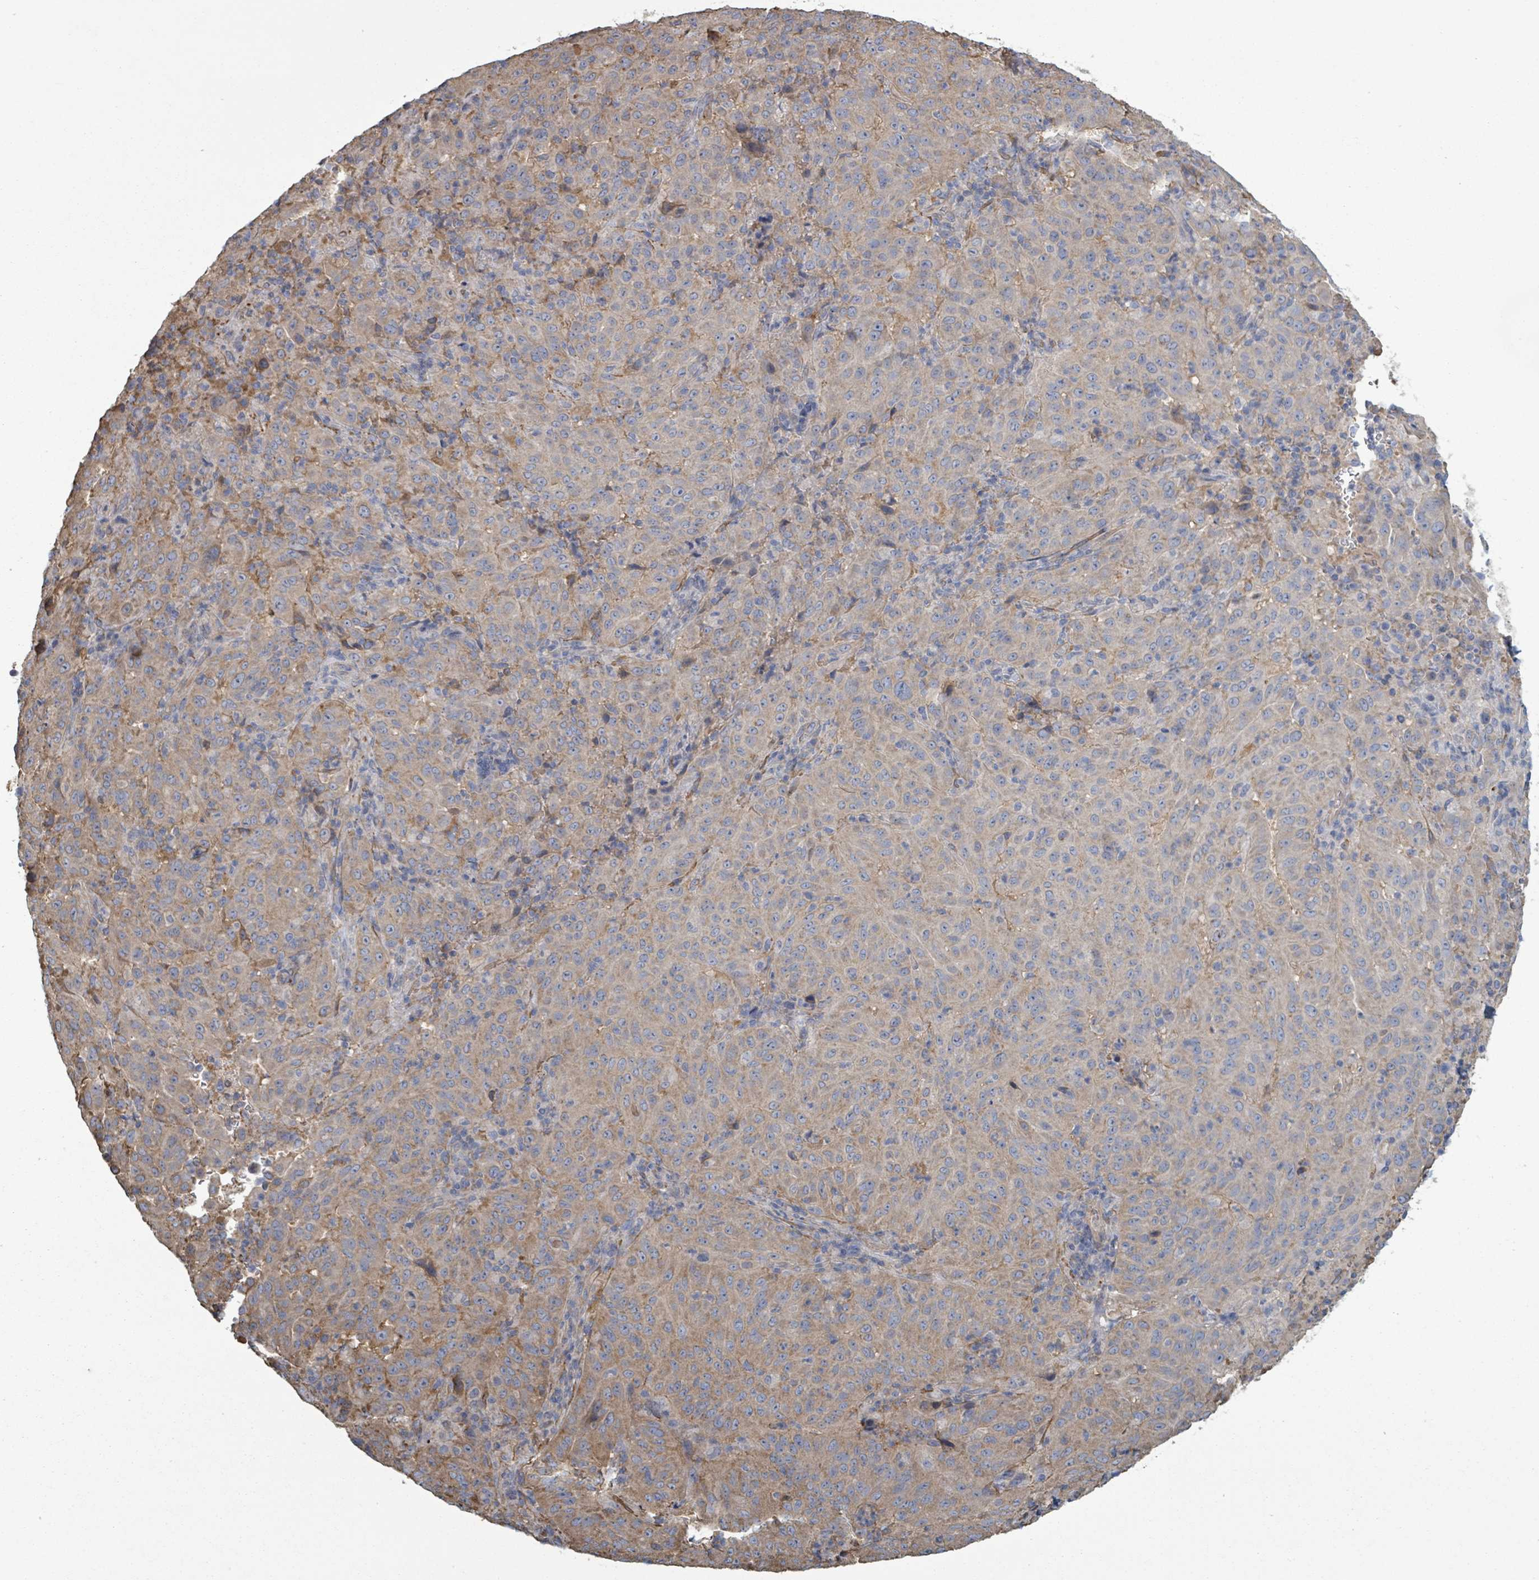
{"staining": {"intensity": "weak", "quantity": ">75%", "location": "cytoplasmic/membranous"}, "tissue": "pancreatic cancer", "cell_type": "Tumor cells", "image_type": "cancer", "snomed": [{"axis": "morphology", "description": "Adenocarcinoma, NOS"}, {"axis": "topography", "description": "Pancreas"}], "caption": "This is a photomicrograph of IHC staining of pancreatic cancer (adenocarcinoma), which shows weak positivity in the cytoplasmic/membranous of tumor cells.", "gene": "ADCK1", "patient": {"sex": "male", "age": 63}}